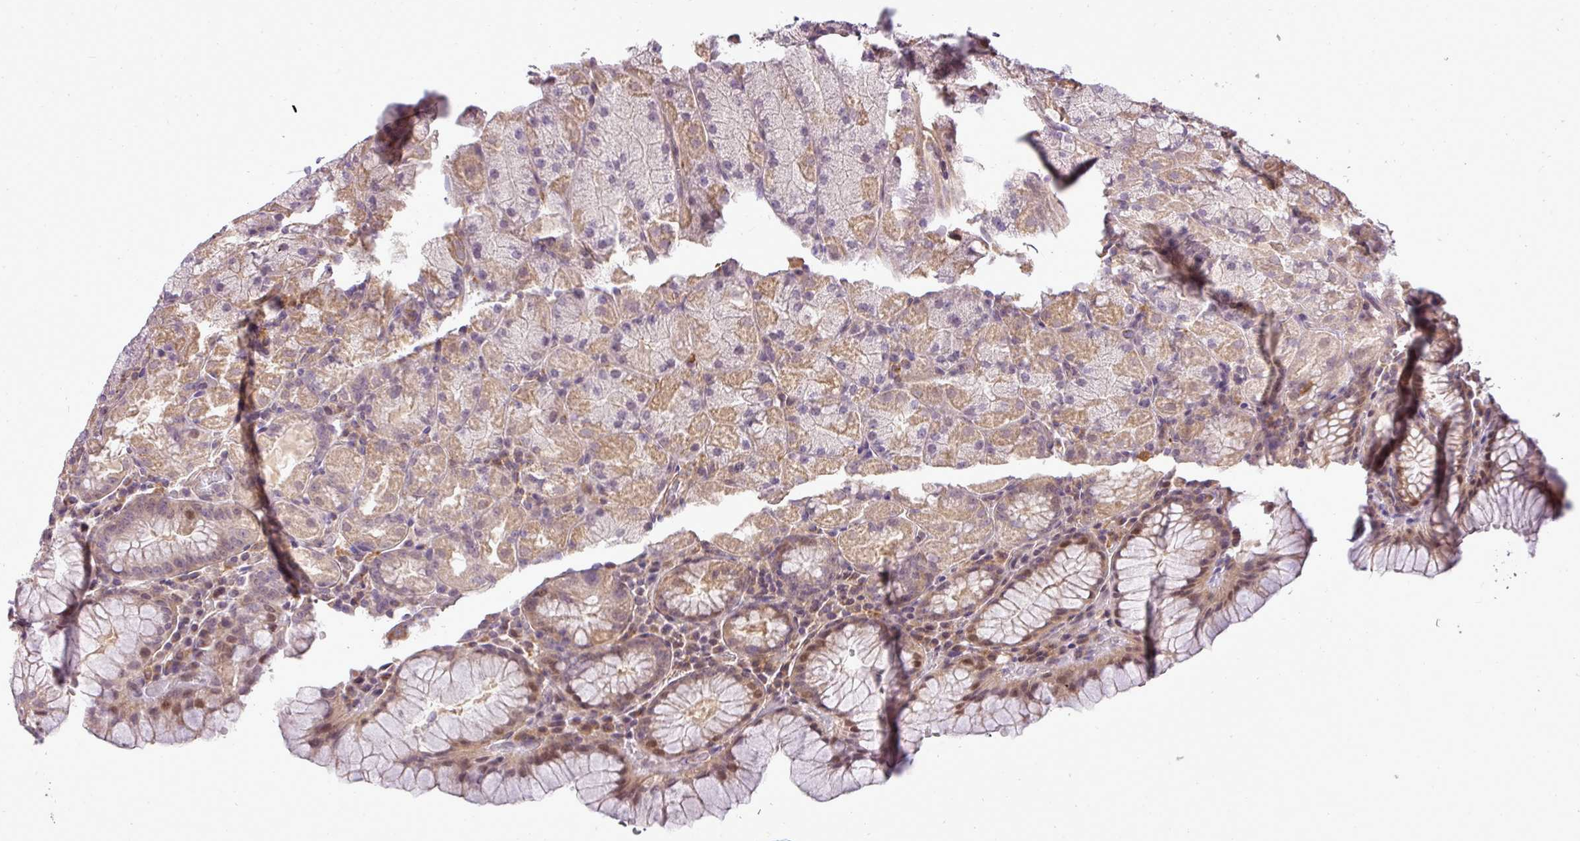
{"staining": {"intensity": "moderate", "quantity": "25%-75%", "location": "cytoplasmic/membranous"}, "tissue": "stomach", "cell_type": "Glandular cells", "image_type": "normal", "snomed": [{"axis": "morphology", "description": "Normal tissue, NOS"}, {"axis": "topography", "description": "Stomach, upper"}, {"axis": "topography", "description": "Stomach, lower"}], "caption": "Protein staining of unremarkable stomach shows moderate cytoplasmic/membranous expression in about 25%-75% of glandular cells.", "gene": "PDRG1", "patient": {"sex": "male", "age": 80}}